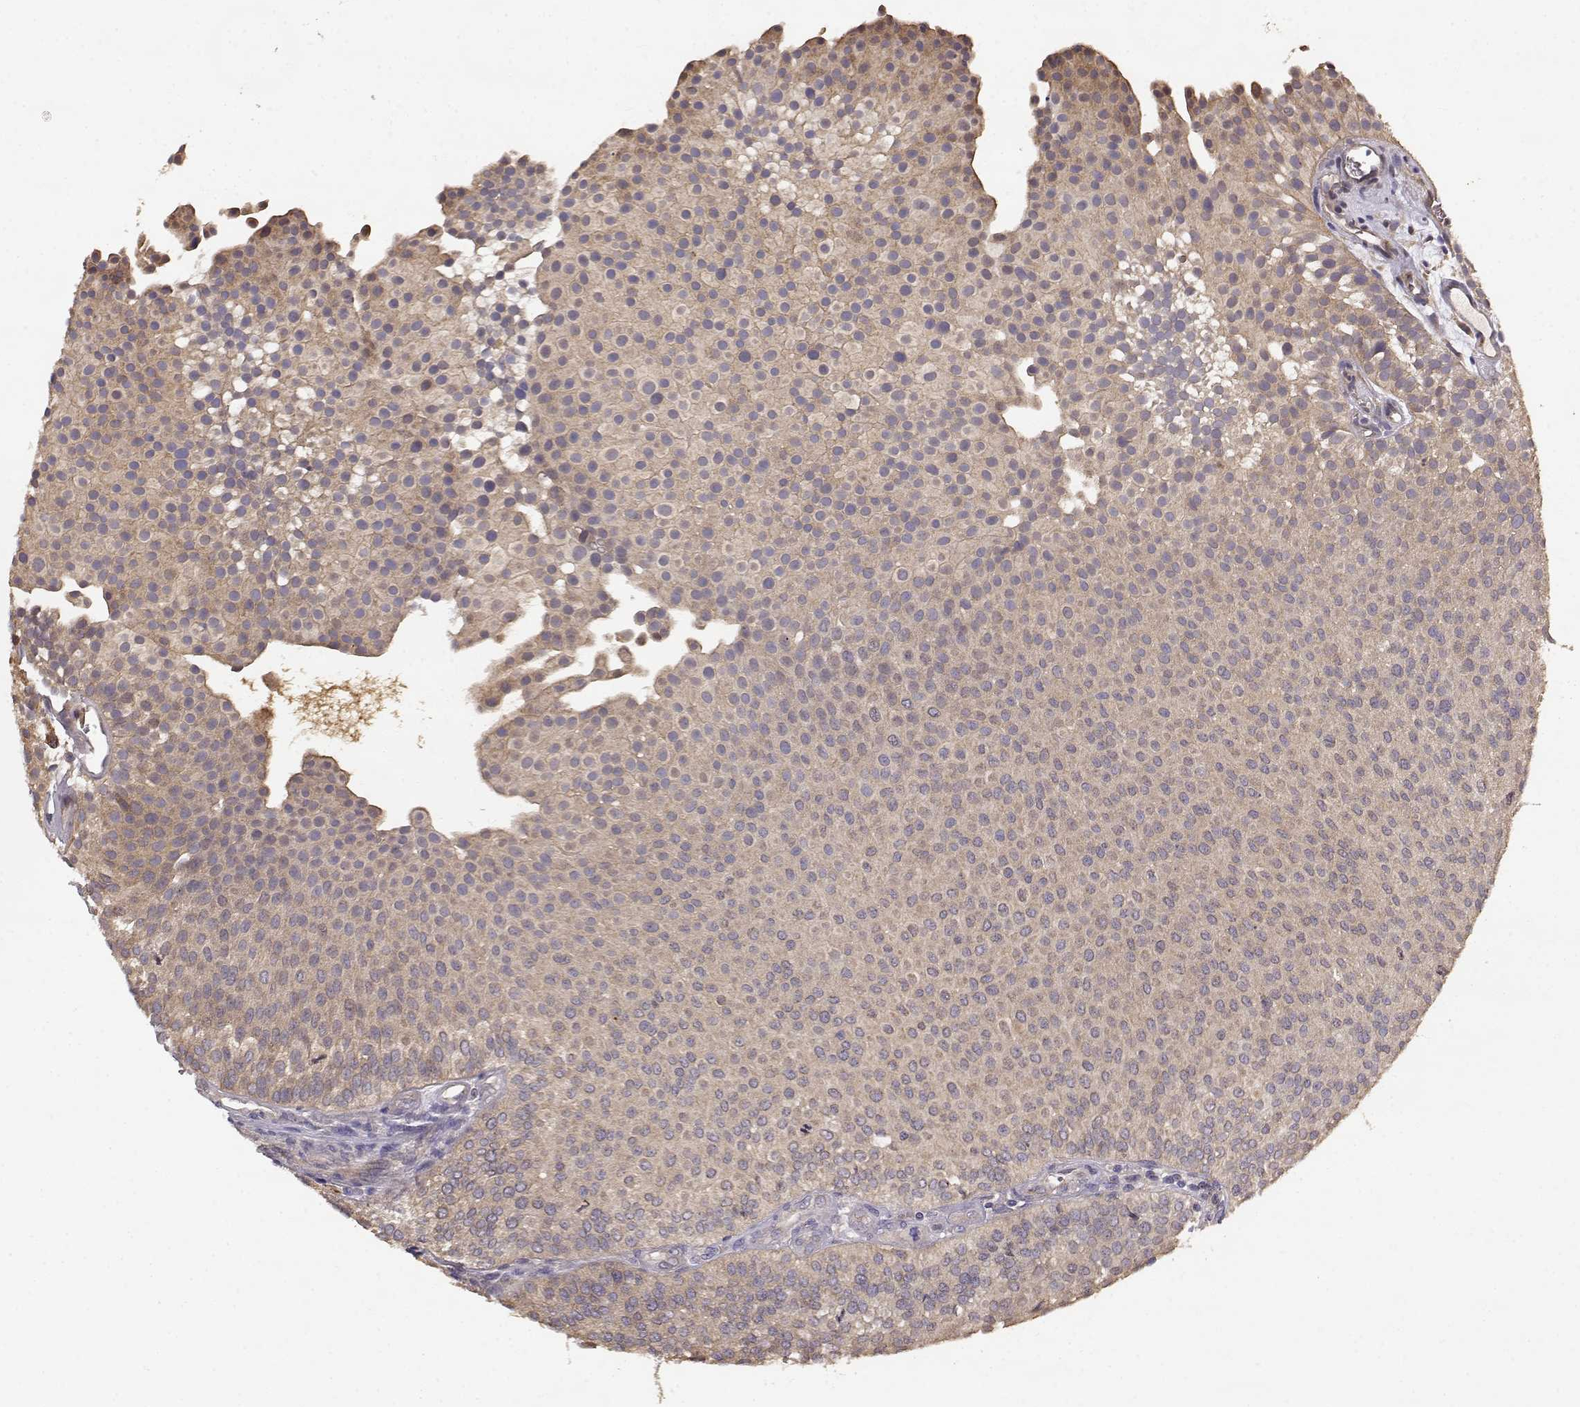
{"staining": {"intensity": "weak", "quantity": ">75%", "location": "cytoplasmic/membranous"}, "tissue": "urothelial cancer", "cell_type": "Tumor cells", "image_type": "cancer", "snomed": [{"axis": "morphology", "description": "Urothelial carcinoma, Low grade"}, {"axis": "topography", "description": "Urinary bladder"}], "caption": "A photomicrograph showing weak cytoplasmic/membranous positivity in about >75% of tumor cells in urothelial cancer, as visualized by brown immunohistochemical staining.", "gene": "CRIM1", "patient": {"sex": "female", "age": 87}}